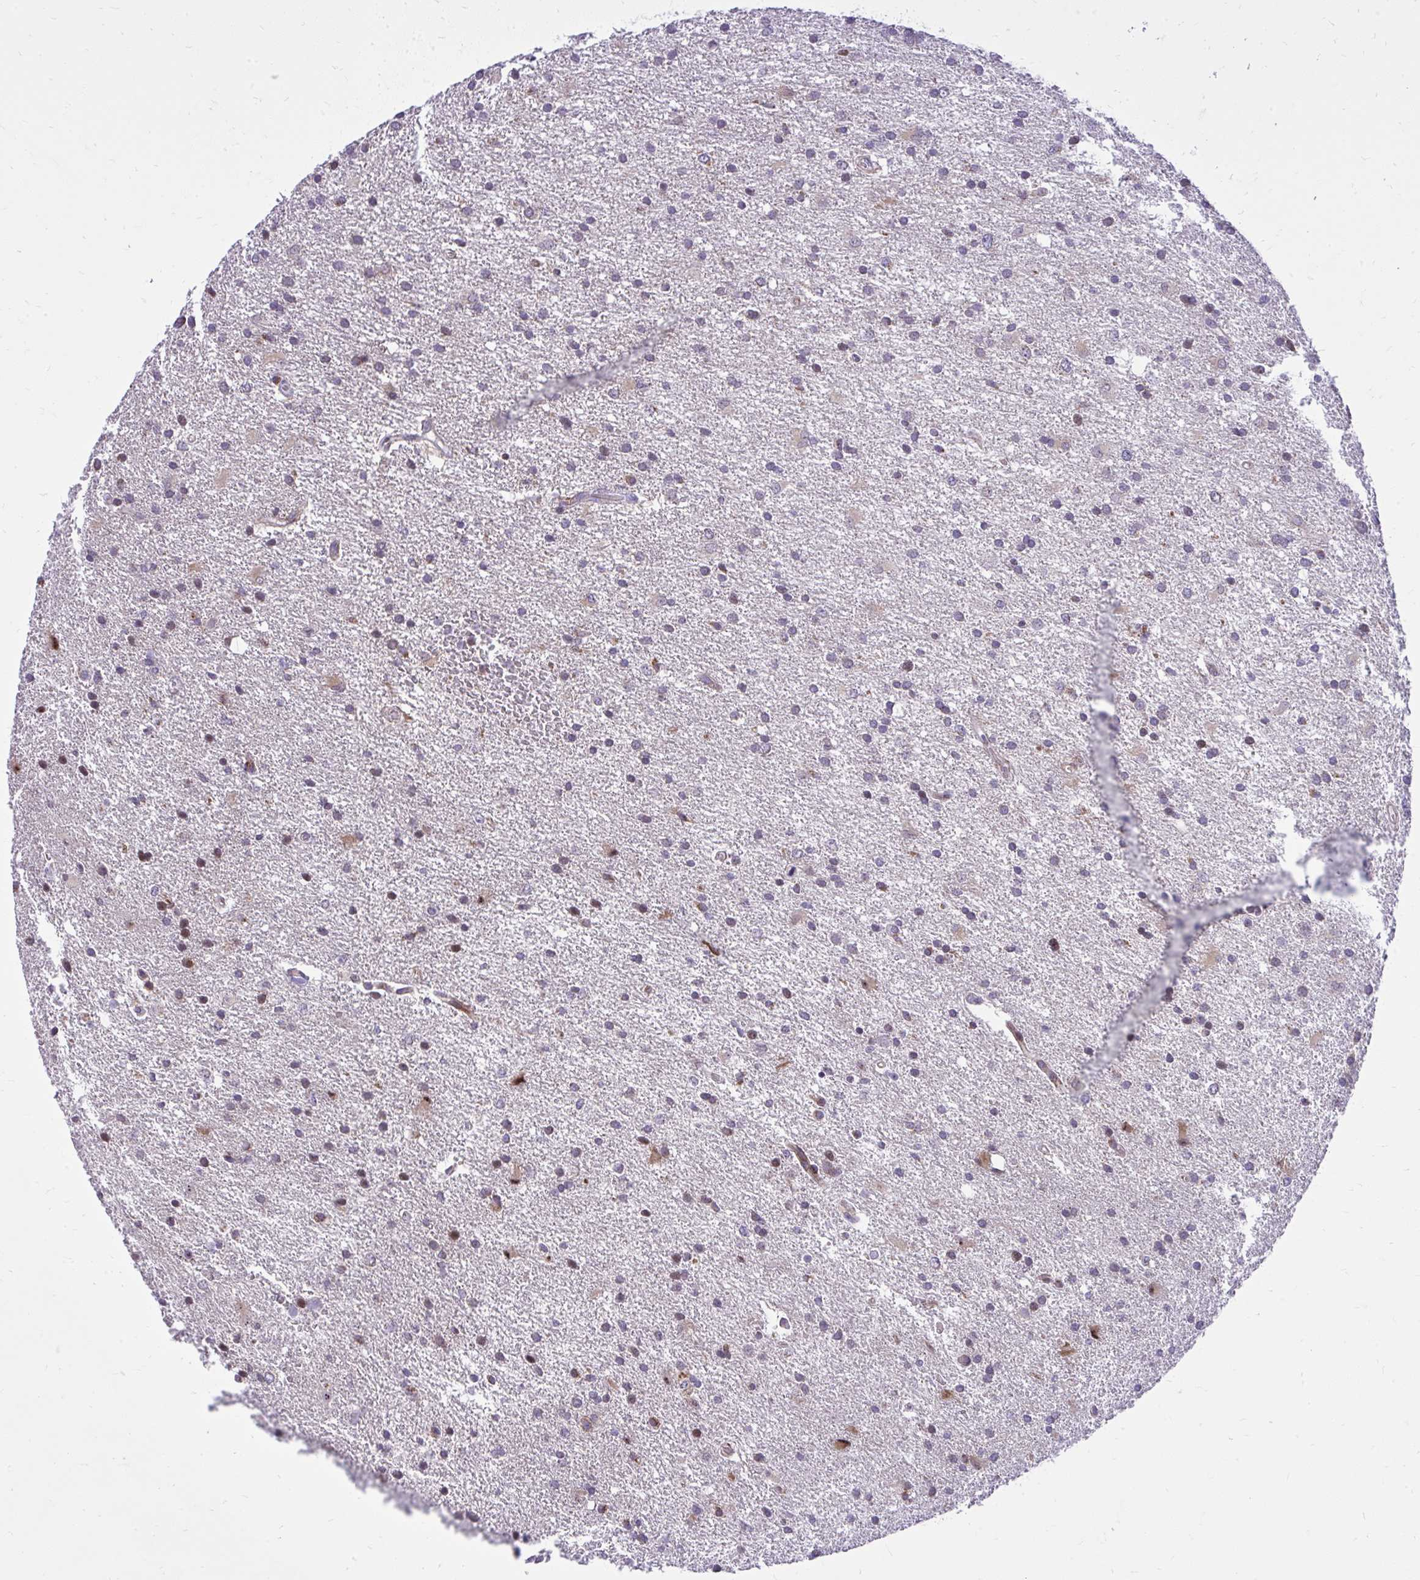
{"staining": {"intensity": "negative", "quantity": "none", "location": "none"}, "tissue": "glioma", "cell_type": "Tumor cells", "image_type": "cancer", "snomed": [{"axis": "morphology", "description": "Glioma, malignant, High grade"}, {"axis": "topography", "description": "Brain"}], "caption": "Image shows no significant protein positivity in tumor cells of glioma.", "gene": "GPRIN3", "patient": {"sex": "male", "age": 68}}